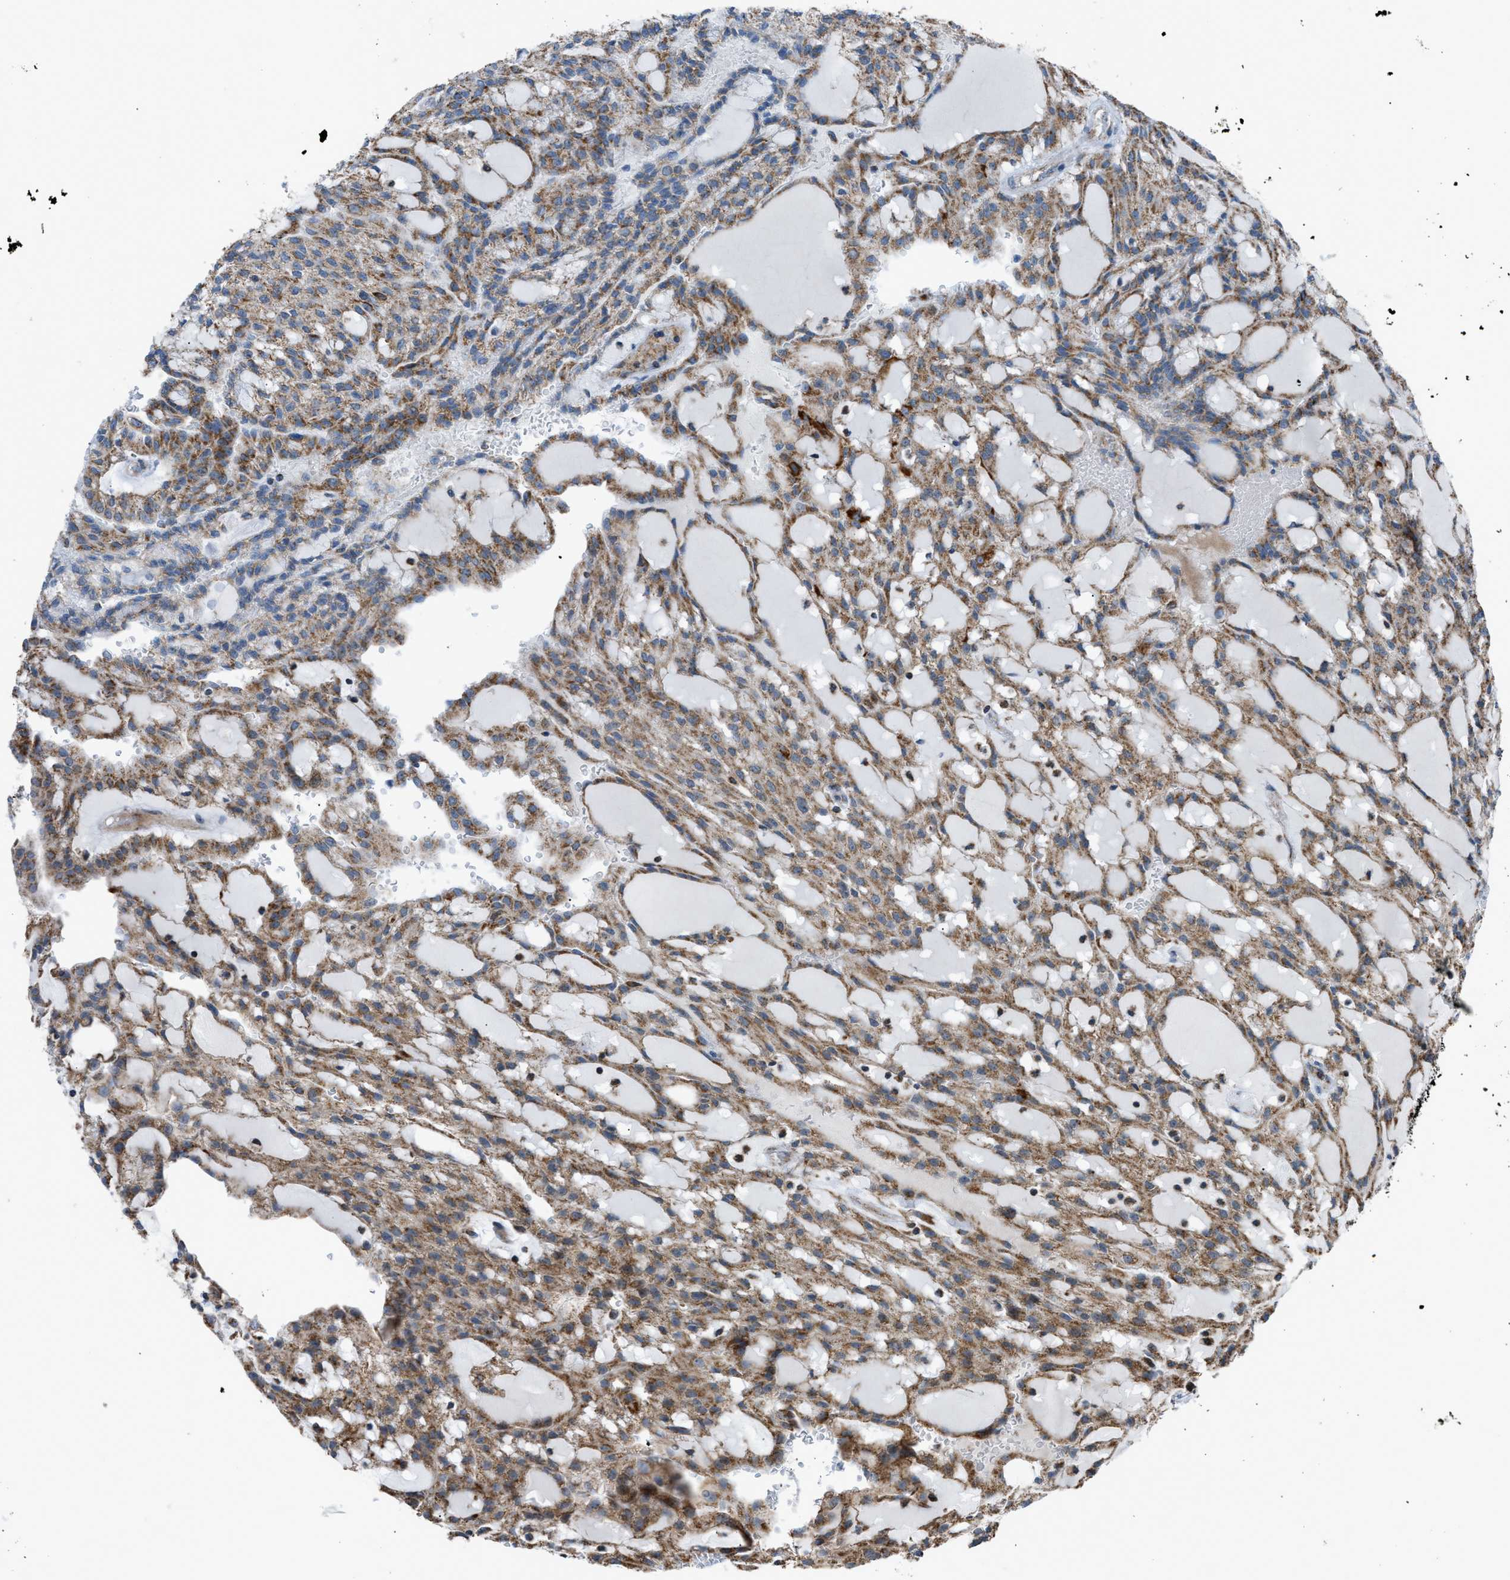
{"staining": {"intensity": "moderate", "quantity": ">75%", "location": "cytoplasmic/membranous"}, "tissue": "renal cancer", "cell_type": "Tumor cells", "image_type": "cancer", "snomed": [{"axis": "morphology", "description": "Adenocarcinoma, NOS"}, {"axis": "topography", "description": "Kidney"}], "caption": "A medium amount of moderate cytoplasmic/membranous staining is identified in approximately >75% of tumor cells in renal cancer tissue.", "gene": "SRM", "patient": {"sex": "male", "age": 63}}